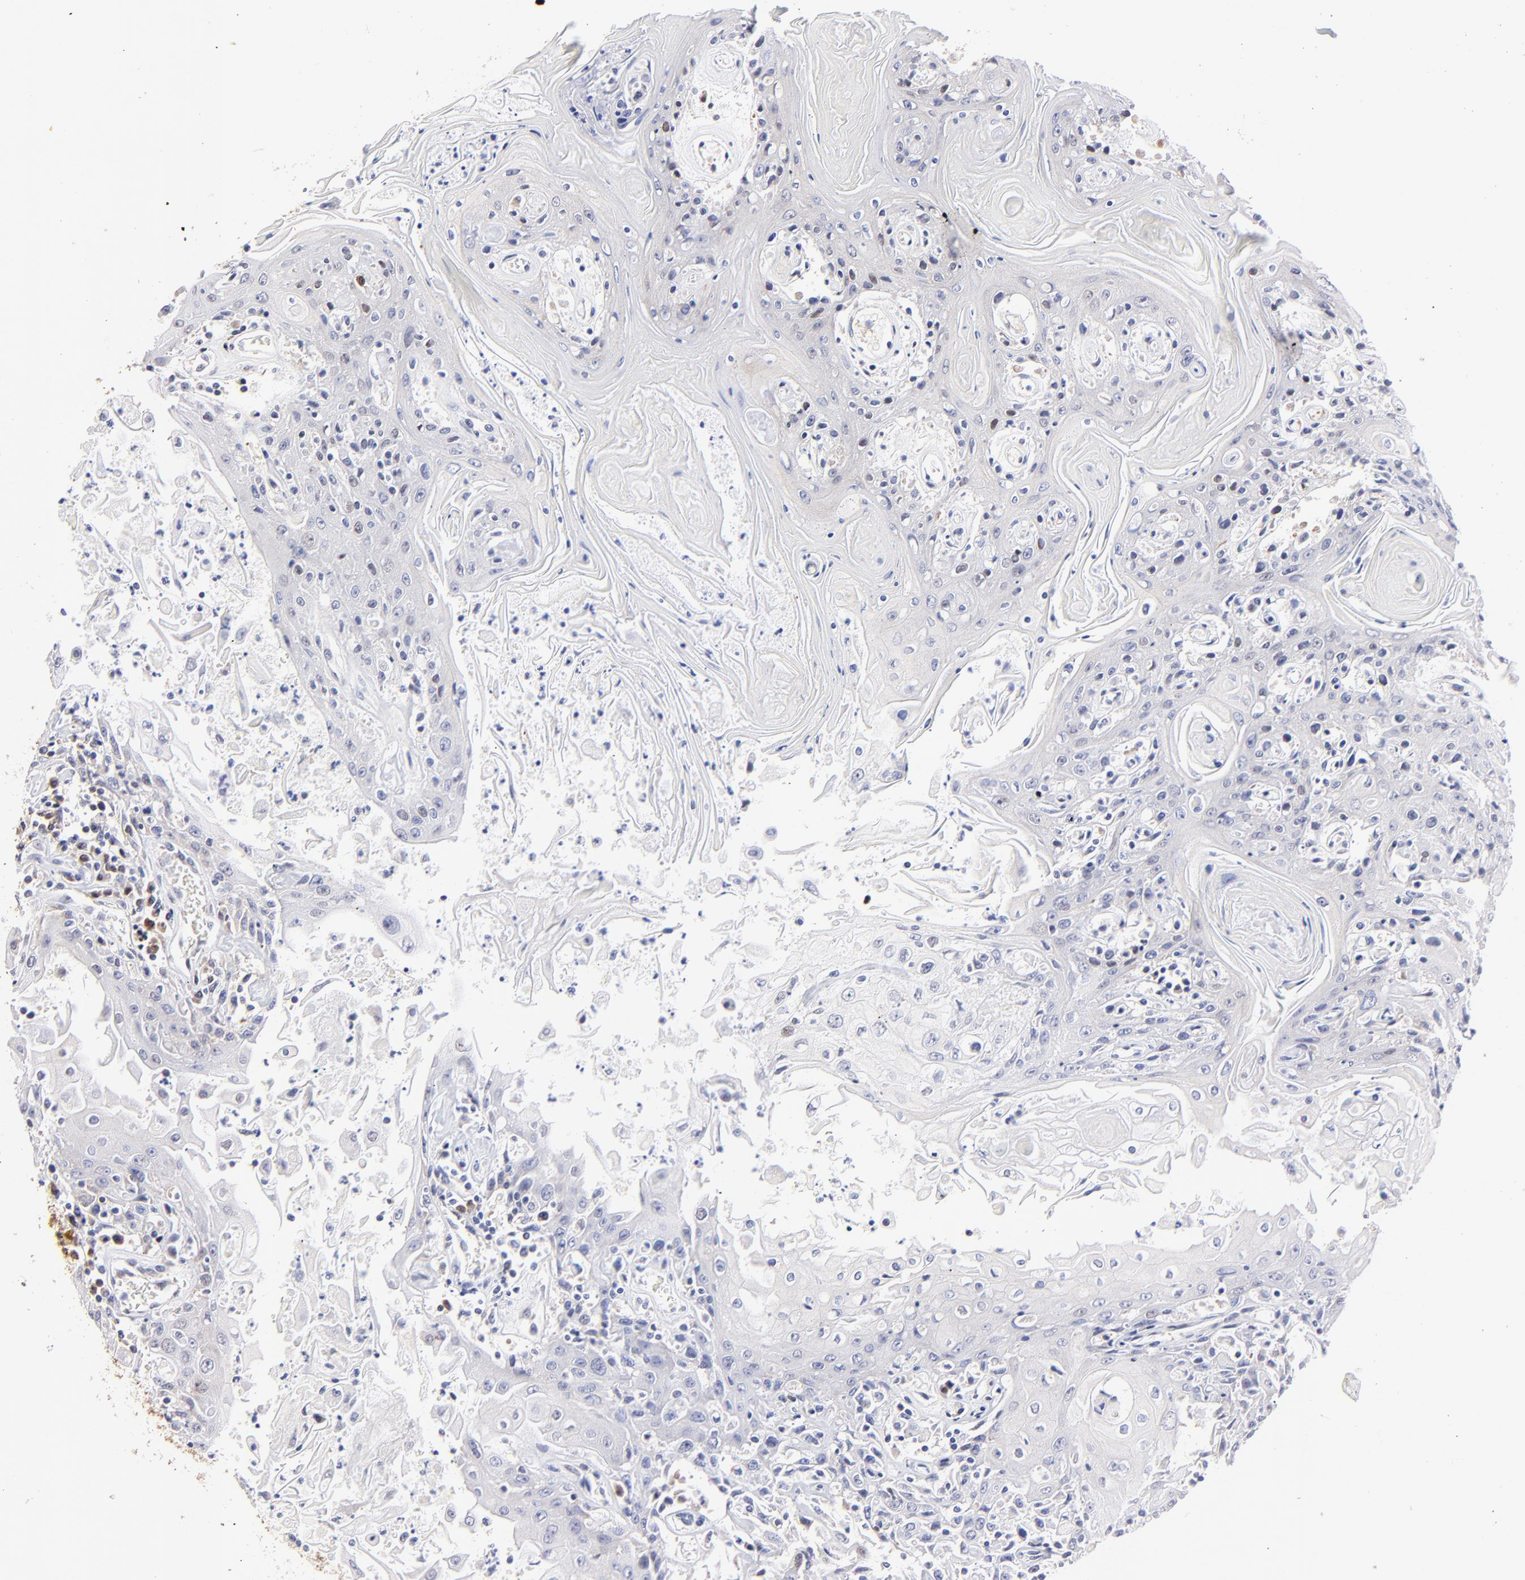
{"staining": {"intensity": "negative", "quantity": "none", "location": "none"}, "tissue": "head and neck cancer", "cell_type": "Tumor cells", "image_type": "cancer", "snomed": [{"axis": "morphology", "description": "Squamous cell carcinoma, NOS"}, {"axis": "topography", "description": "Oral tissue"}, {"axis": "topography", "description": "Head-Neck"}], "caption": "This is an IHC histopathology image of squamous cell carcinoma (head and neck). There is no staining in tumor cells.", "gene": "ZNF155", "patient": {"sex": "female", "age": 76}}